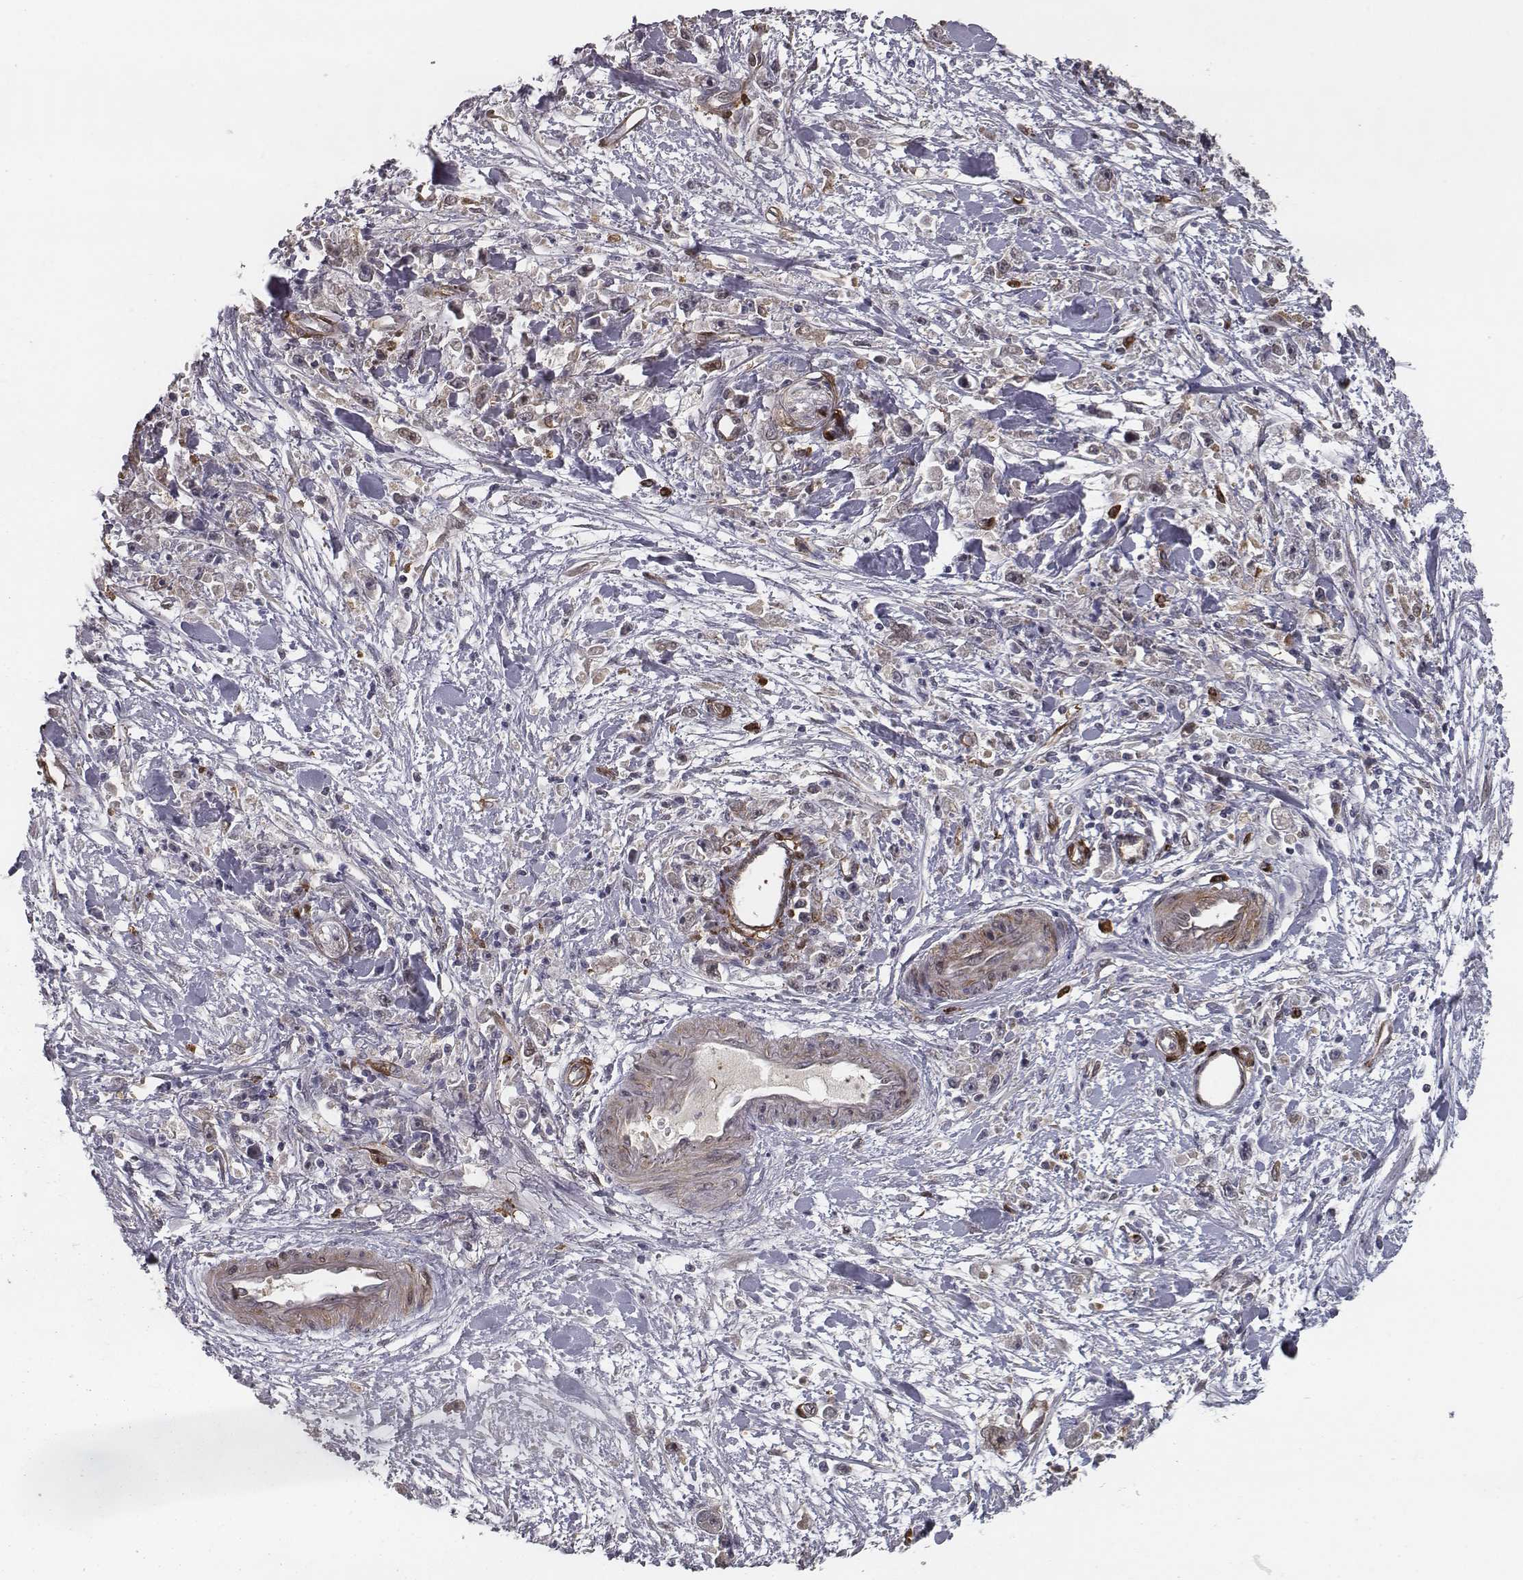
{"staining": {"intensity": "weak", "quantity": ">75%", "location": "cytoplasmic/membranous"}, "tissue": "stomach cancer", "cell_type": "Tumor cells", "image_type": "cancer", "snomed": [{"axis": "morphology", "description": "Adenocarcinoma, NOS"}, {"axis": "topography", "description": "Stomach"}], "caption": "Stomach adenocarcinoma stained with a brown dye exhibits weak cytoplasmic/membranous positive staining in approximately >75% of tumor cells.", "gene": "ISYNA1", "patient": {"sex": "female", "age": 59}}